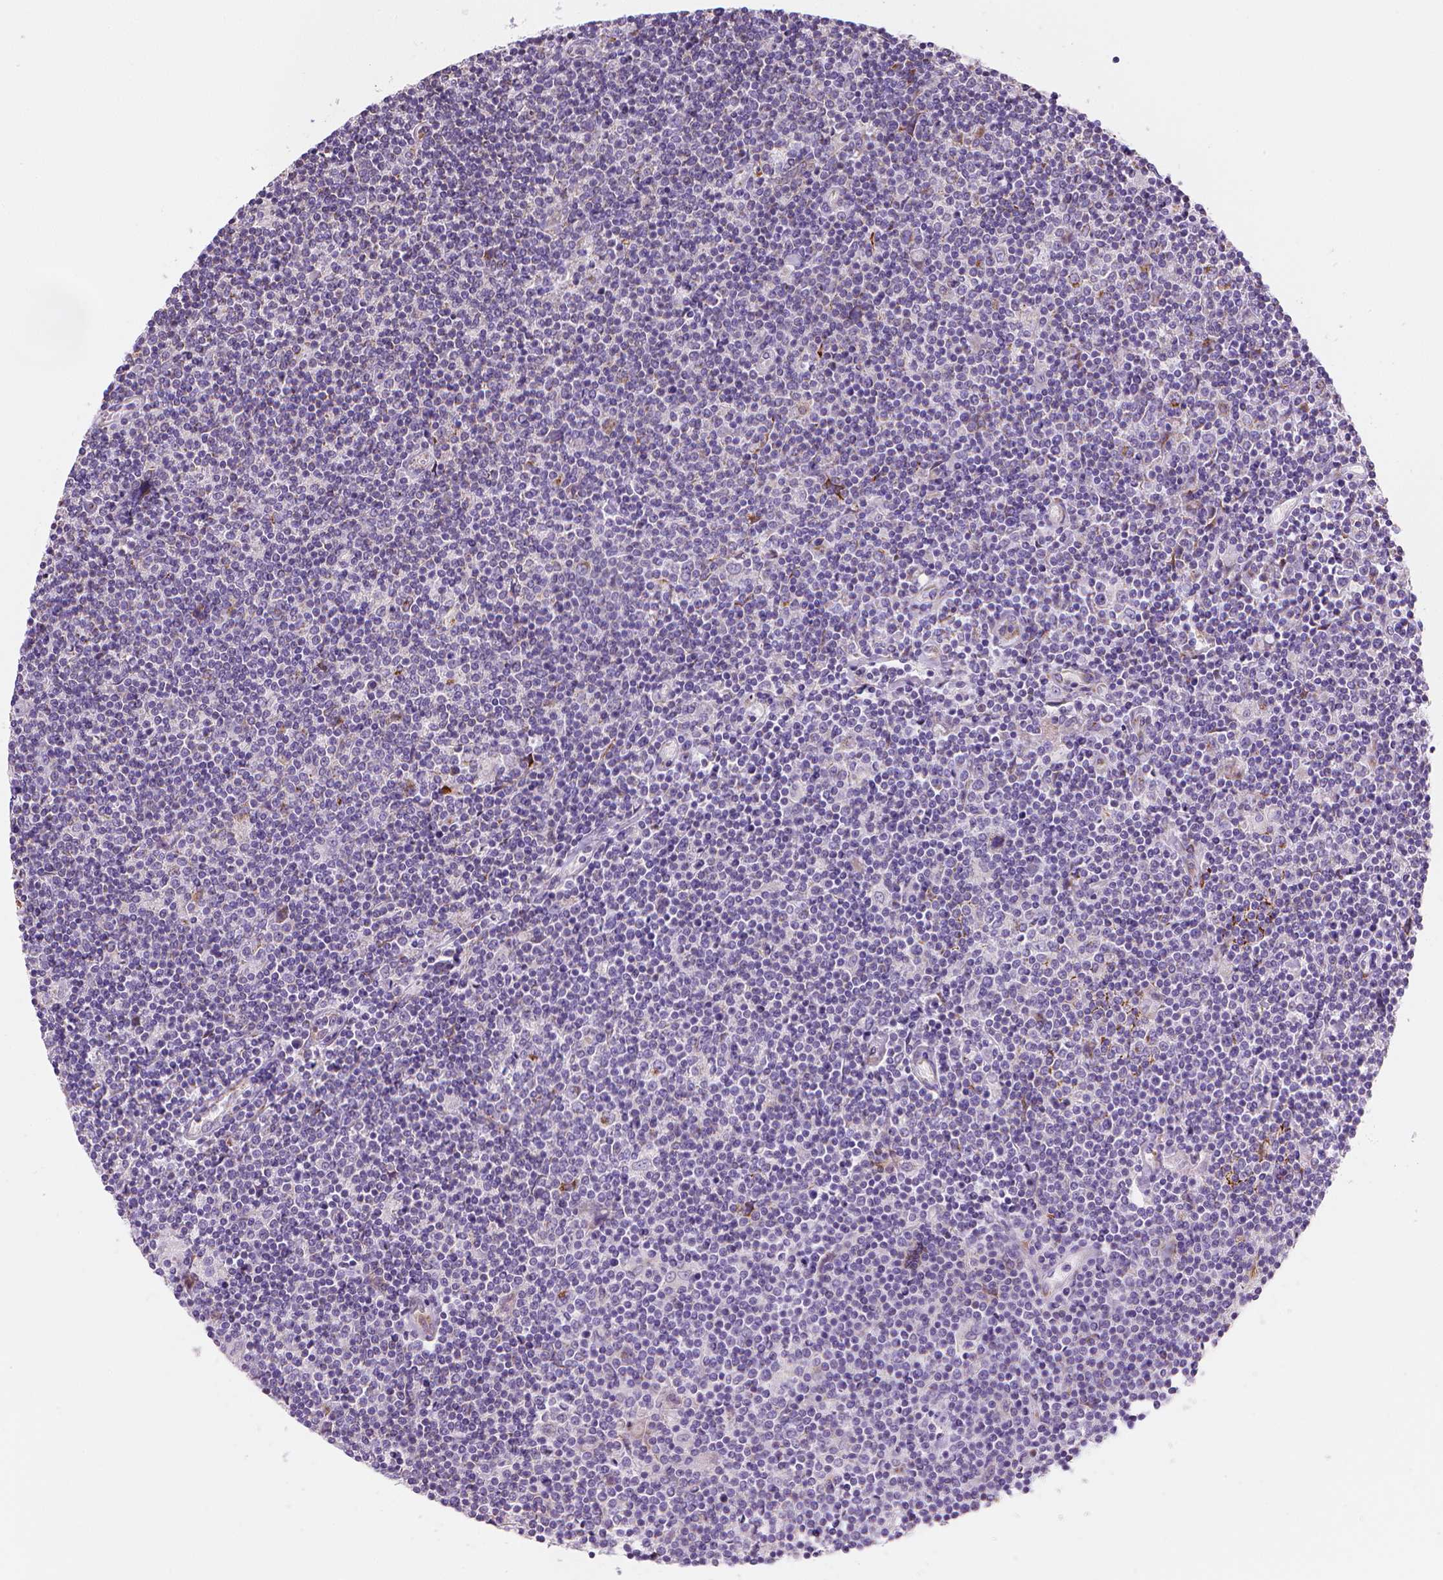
{"staining": {"intensity": "negative", "quantity": "none", "location": "none"}, "tissue": "lymphoma", "cell_type": "Tumor cells", "image_type": "cancer", "snomed": [{"axis": "morphology", "description": "Hodgkin's disease, NOS"}, {"axis": "topography", "description": "Lymph node"}], "caption": "Immunohistochemistry (IHC) of human lymphoma displays no expression in tumor cells.", "gene": "CES2", "patient": {"sex": "male", "age": 40}}